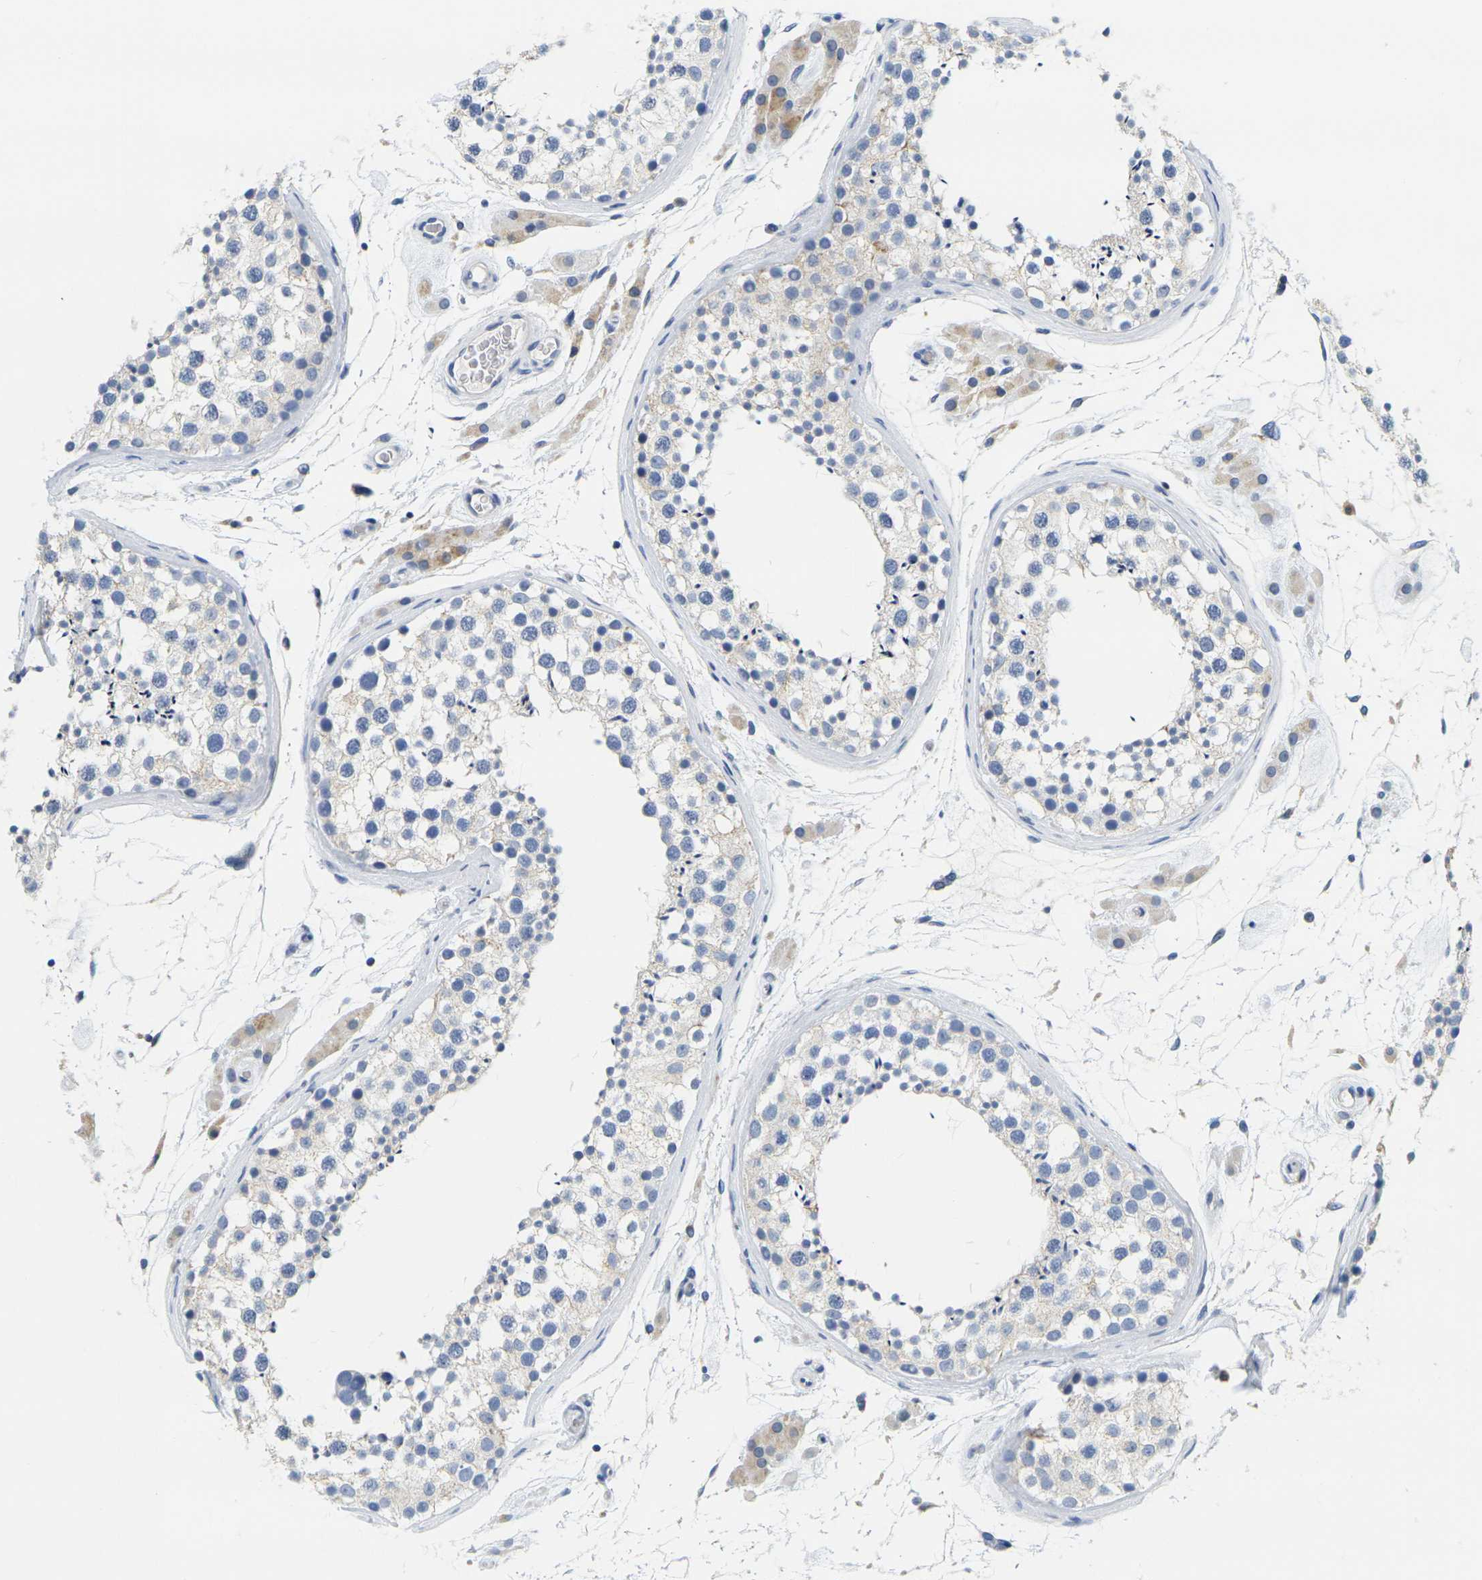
{"staining": {"intensity": "weak", "quantity": "<25%", "location": "cytoplasmic/membranous"}, "tissue": "testis", "cell_type": "Cells in seminiferous ducts", "image_type": "normal", "snomed": [{"axis": "morphology", "description": "Normal tissue, NOS"}, {"axis": "topography", "description": "Testis"}], "caption": "Immunohistochemistry (IHC) of benign testis exhibits no positivity in cells in seminiferous ducts. Brightfield microscopy of immunohistochemistry stained with DAB (3,3'-diaminobenzidine) (brown) and hematoxylin (blue), captured at high magnification.", "gene": "KLK5", "patient": {"sex": "male", "age": 46}}